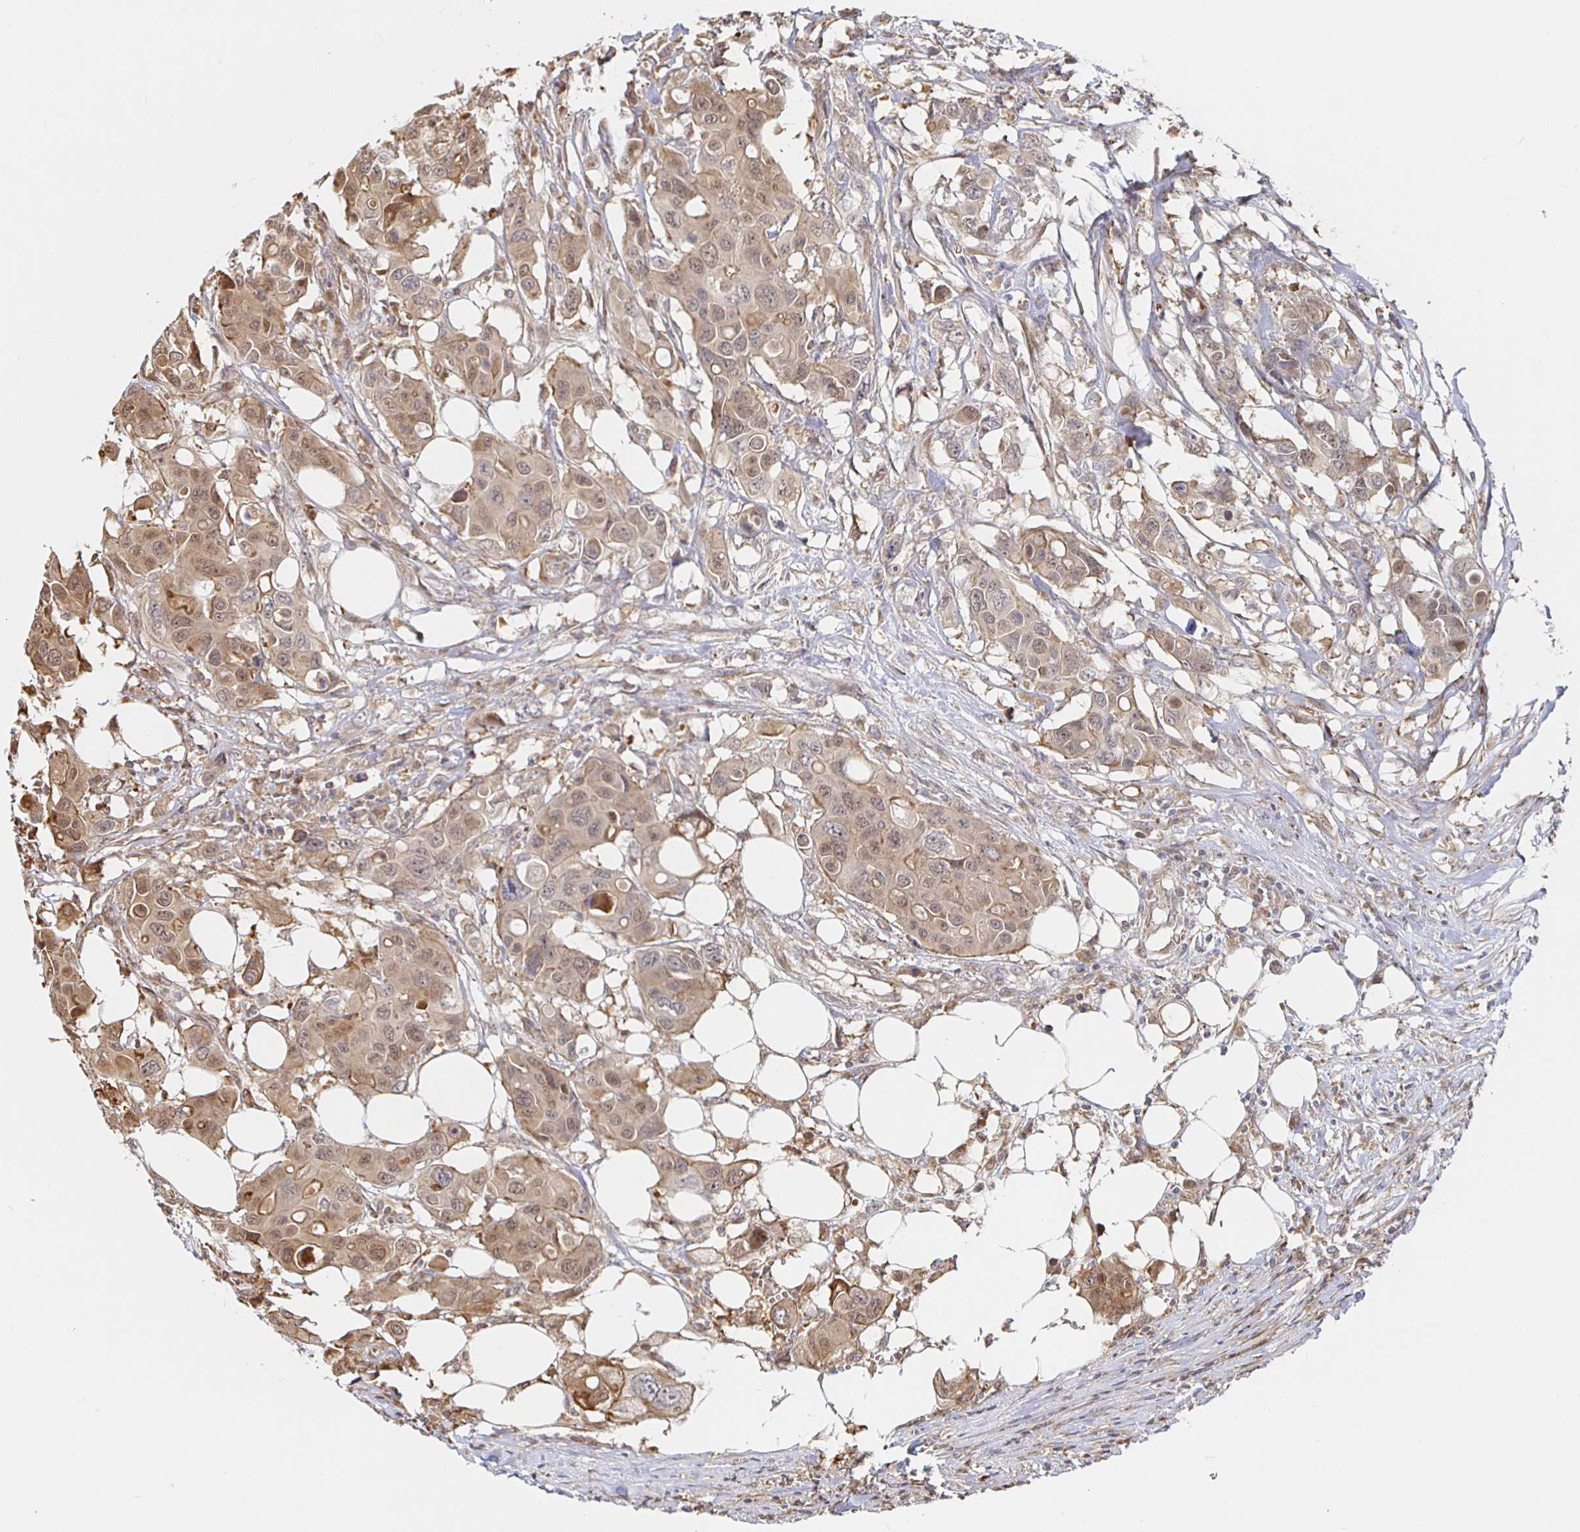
{"staining": {"intensity": "weak", "quantity": ">75%", "location": "cytoplasmic/membranous,nuclear"}, "tissue": "colorectal cancer", "cell_type": "Tumor cells", "image_type": "cancer", "snomed": [{"axis": "morphology", "description": "Adenocarcinoma, NOS"}, {"axis": "topography", "description": "Colon"}], "caption": "This photomicrograph shows colorectal cancer stained with immunohistochemistry to label a protein in brown. The cytoplasmic/membranous and nuclear of tumor cells show weak positivity for the protein. Nuclei are counter-stained blue.", "gene": "STRAP", "patient": {"sex": "male", "age": 77}}